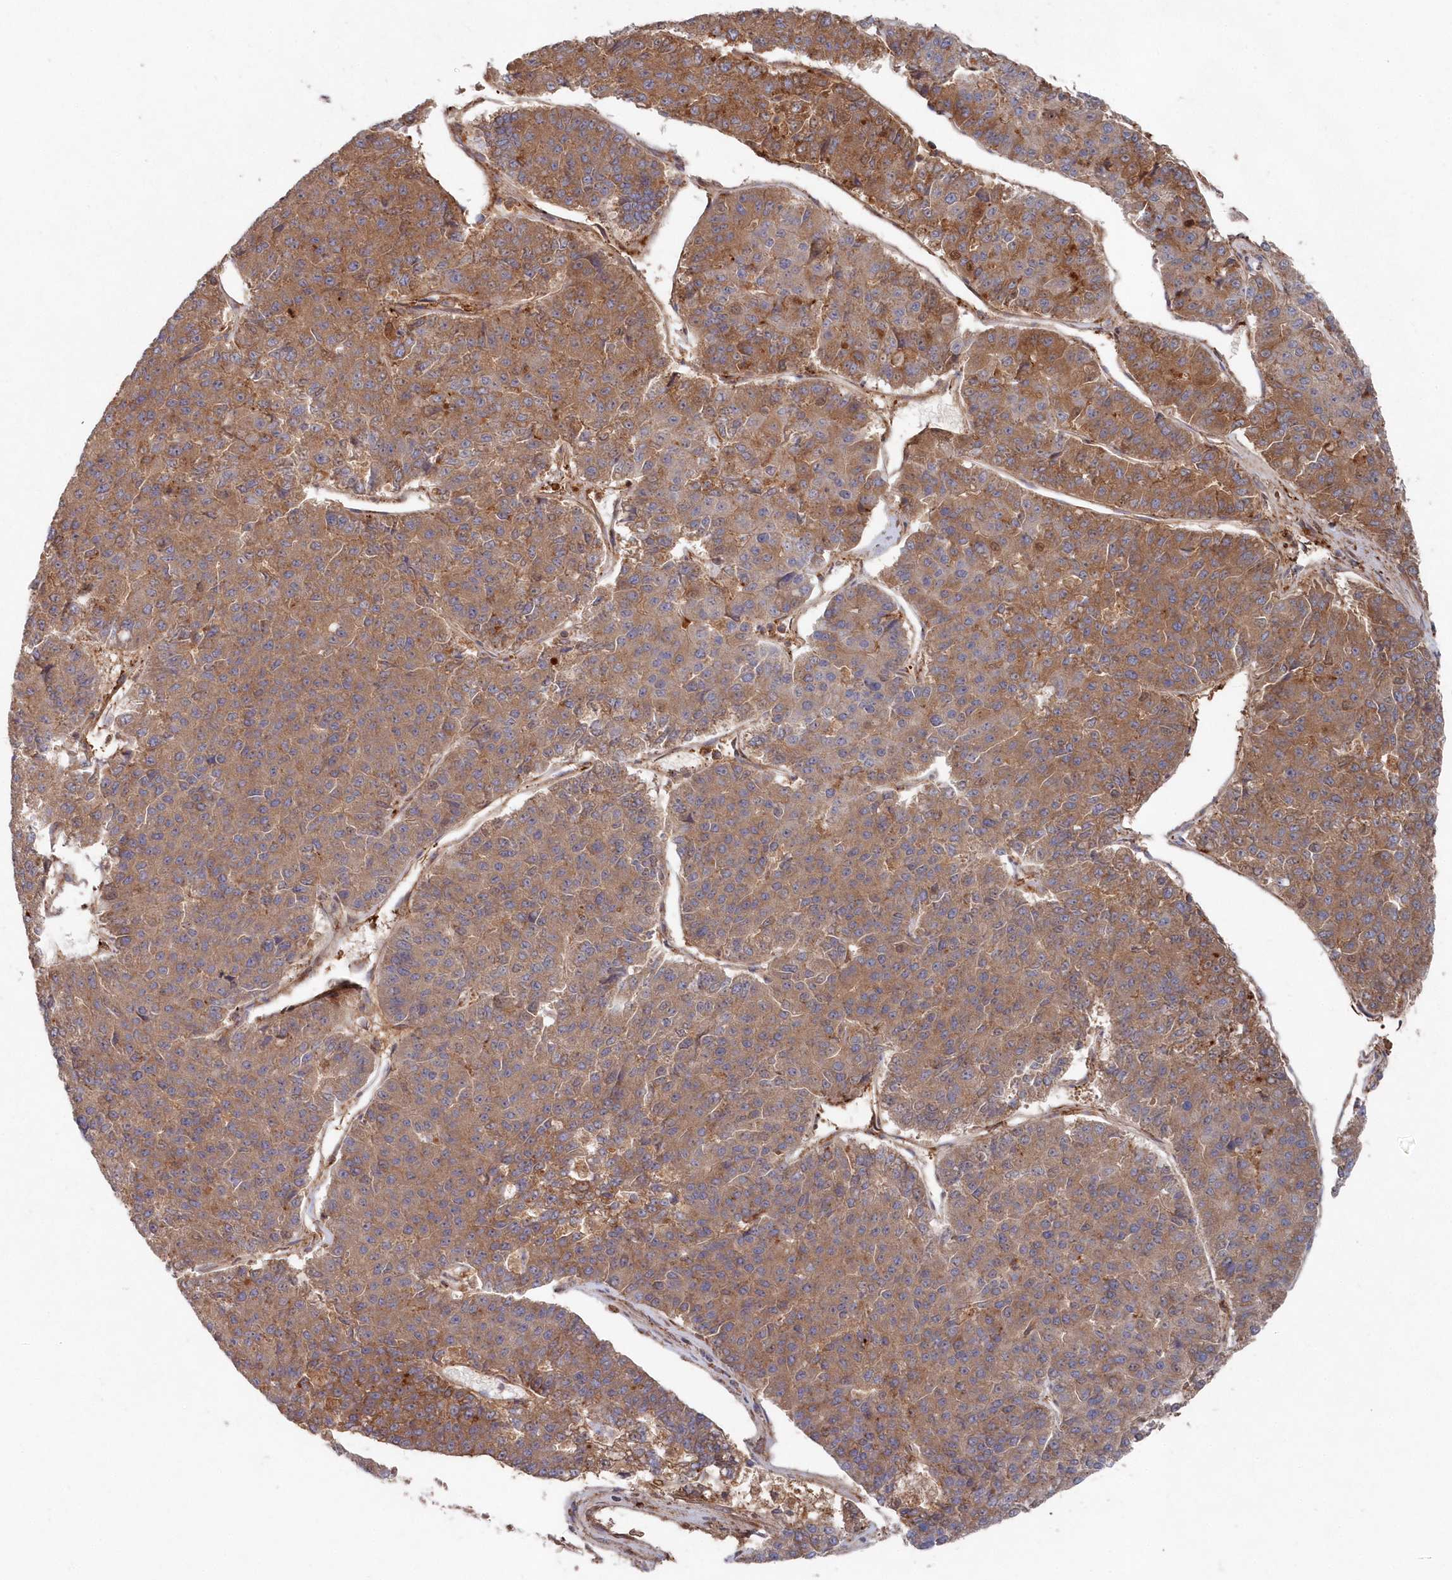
{"staining": {"intensity": "moderate", "quantity": ">75%", "location": "cytoplasmic/membranous"}, "tissue": "pancreatic cancer", "cell_type": "Tumor cells", "image_type": "cancer", "snomed": [{"axis": "morphology", "description": "Adenocarcinoma, NOS"}, {"axis": "topography", "description": "Pancreas"}], "caption": "Immunohistochemical staining of adenocarcinoma (pancreatic) displays medium levels of moderate cytoplasmic/membranous protein staining in about >75% of tumor cells.", "gene": "ABHD14B", "patient": {"sex": "male", "age": 50}}